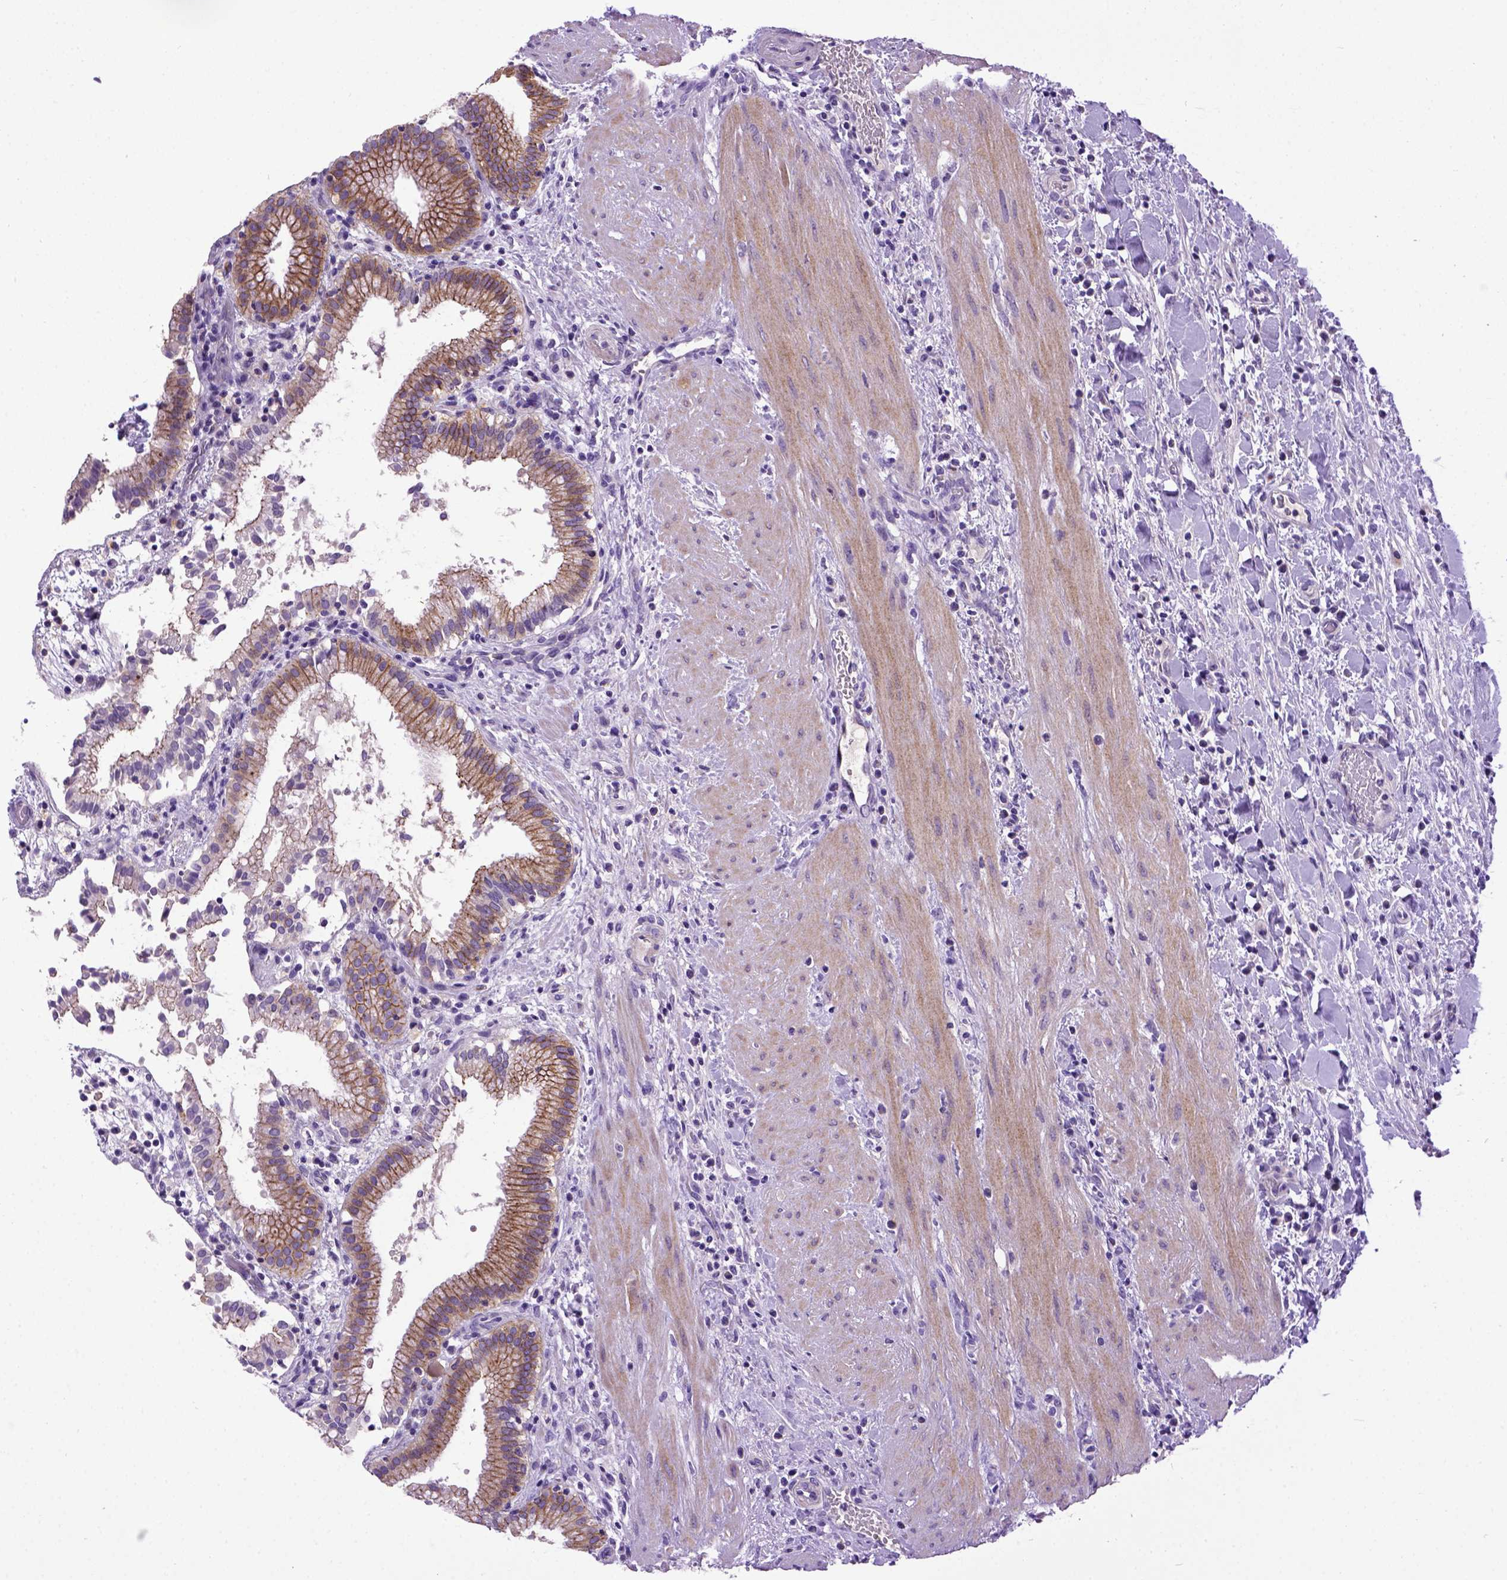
{"staining": {"intensity": "moderate", "quantity": ">75%", "location": "cytoplasmic/membranous"}, "tissue": "gallbladder", "cell_type": "Glandular cells", "image_type": "normal", "snomed": [{"axis": "morphology", "description": "Normal tissue, NOS"}, {"axis": "topography", "description": "Gallbladder"}], "caption": "Protein staining of benign gallbladder reveals moderate cytoplasmic/membranous expression in approximately >75% of glandular cells.", "gene": "CDH1", "patient": {"sex": "male", "age": 42}}